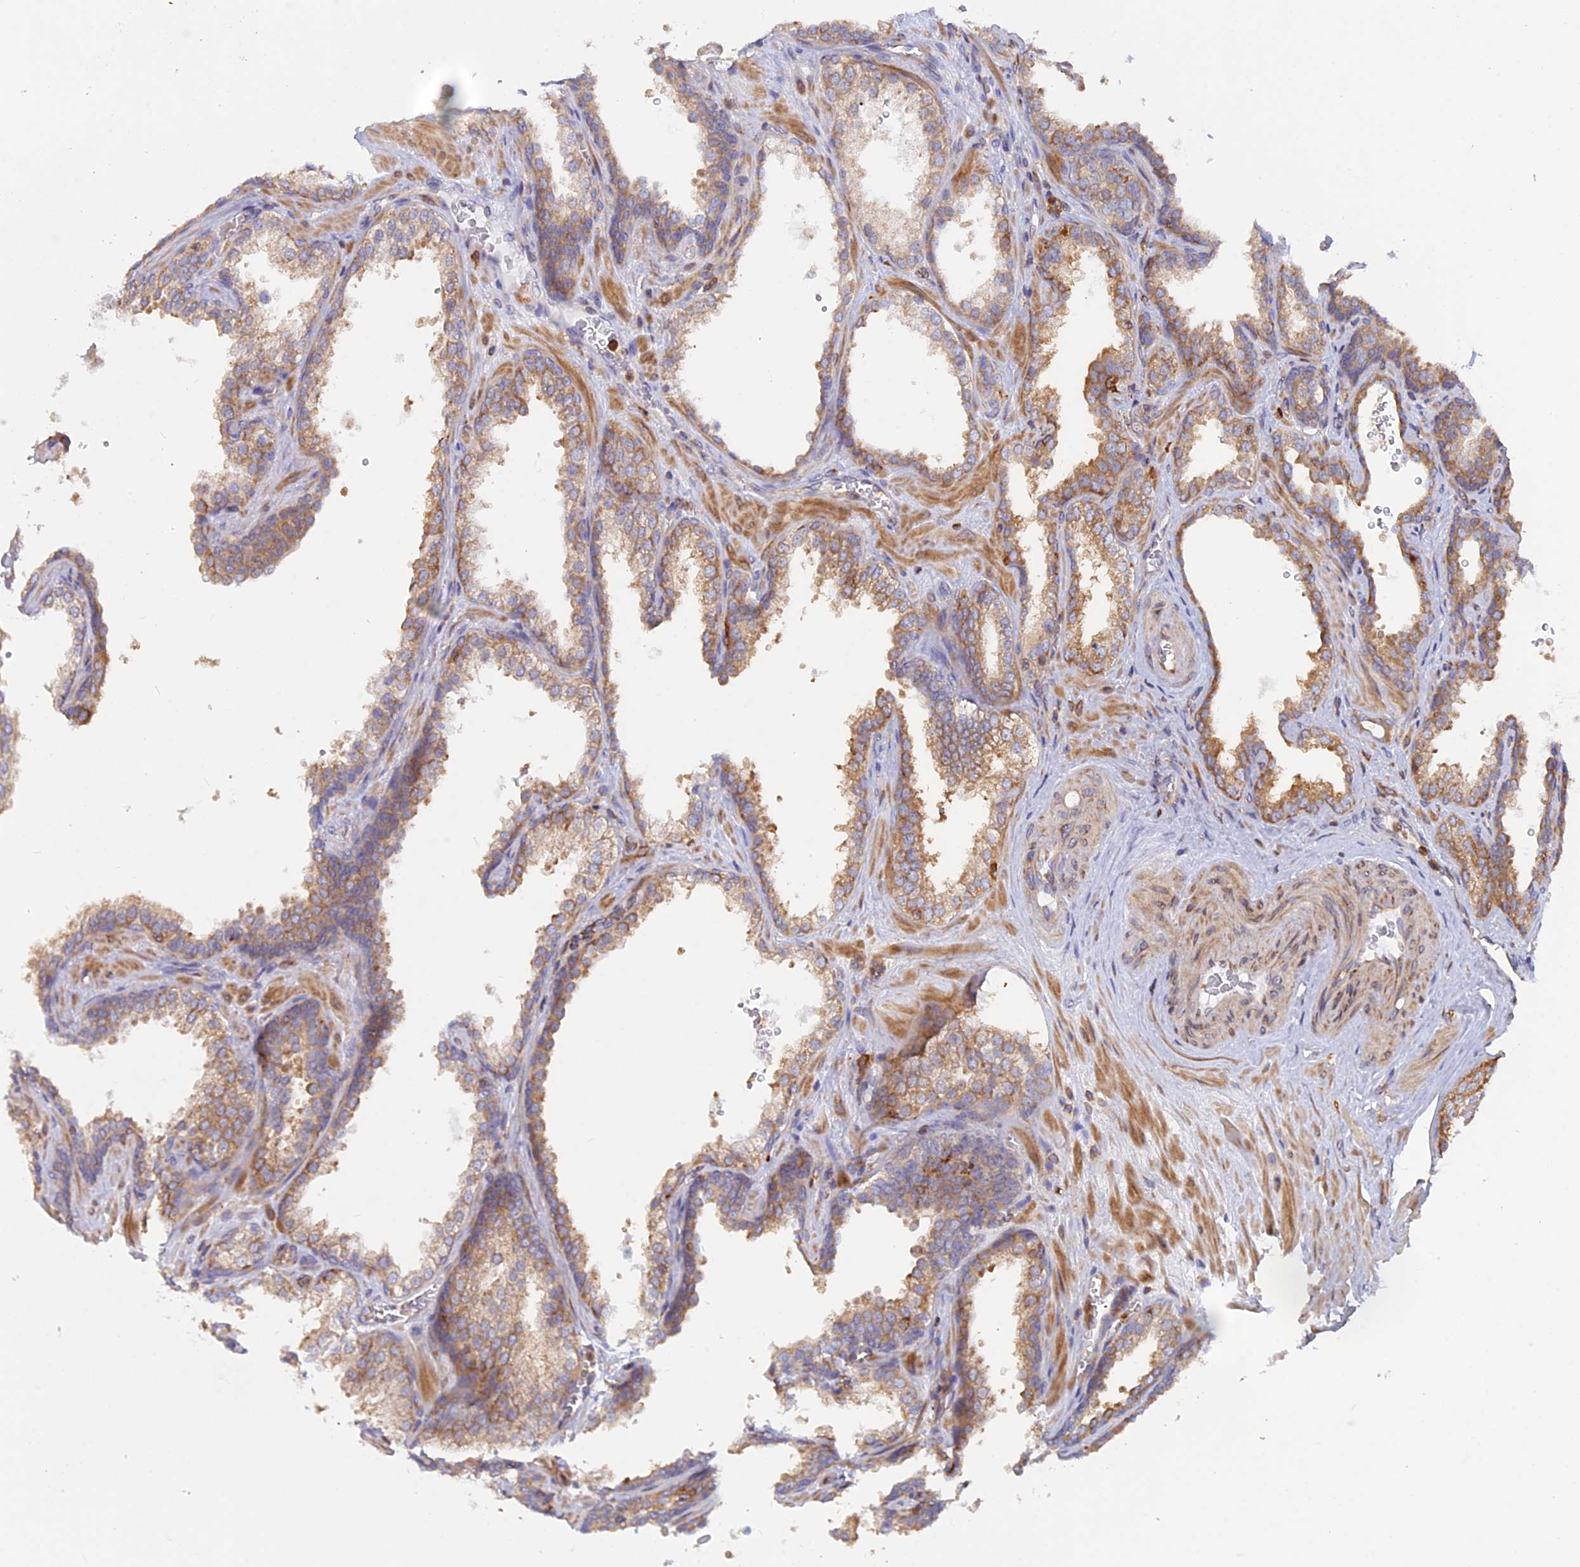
{"staining": {"intensity": "moderate", "quantity": ">75%", "location": "cytoplasmic/membranous"}, "tissue": "prostate cancer", "cell_type": "Tumor cells", "image_type": "cancer", "snomed": [{"axis": "morphology", "description": "Adenocarcinoma, High grade"}, {"axis": "topography", "description": "Prostate"}], "caption": "Protein staining of high-grade adenocarcinoma (prostate) tissue reveals moderate cytoplasmic/membranous expression in approximately >75% of tumor cells.", "gene": "GMIP", "patient": {"sex": "male", "age": 63}}